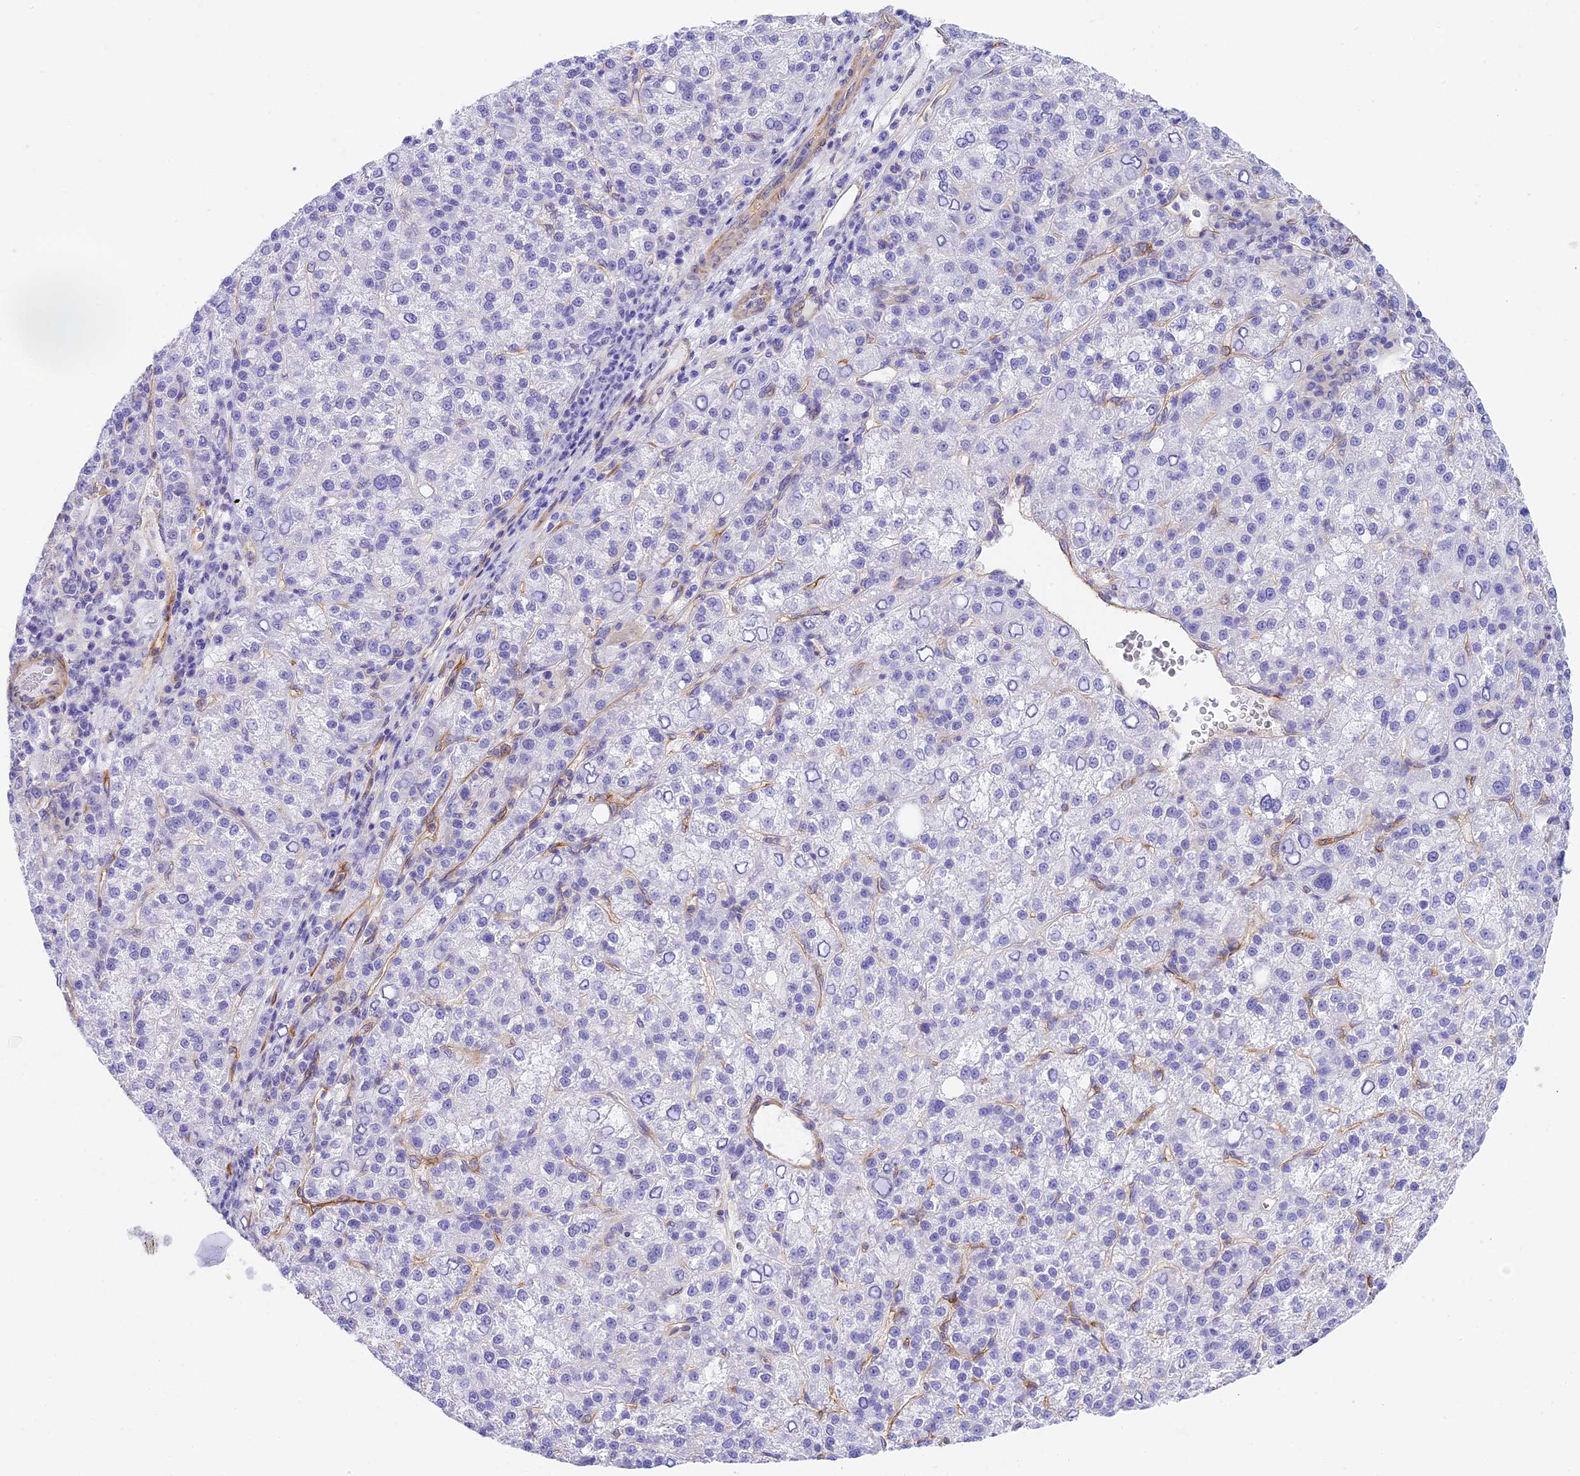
{"staining": {"intensity": "negative", "quantity": "none", "location": "none"}, "tissue": "liver cancer", "cell_type": "Tumor cells", "image_type": "cancer", "snomed": [{"axis": "morphology", "description": "Carcinoma, Hepatocellular, NOS"}, {"axis": "topography", "description": "Liver"}], "caption": "Immunohistochemical staining of hepatocellular carcinoma (liver) displays no significant staining in tumor cells. (DAB IHC with hematoxylin counter stain).", "gene": "HOMER3", "patient": {"sex": "female", "age": 58}}